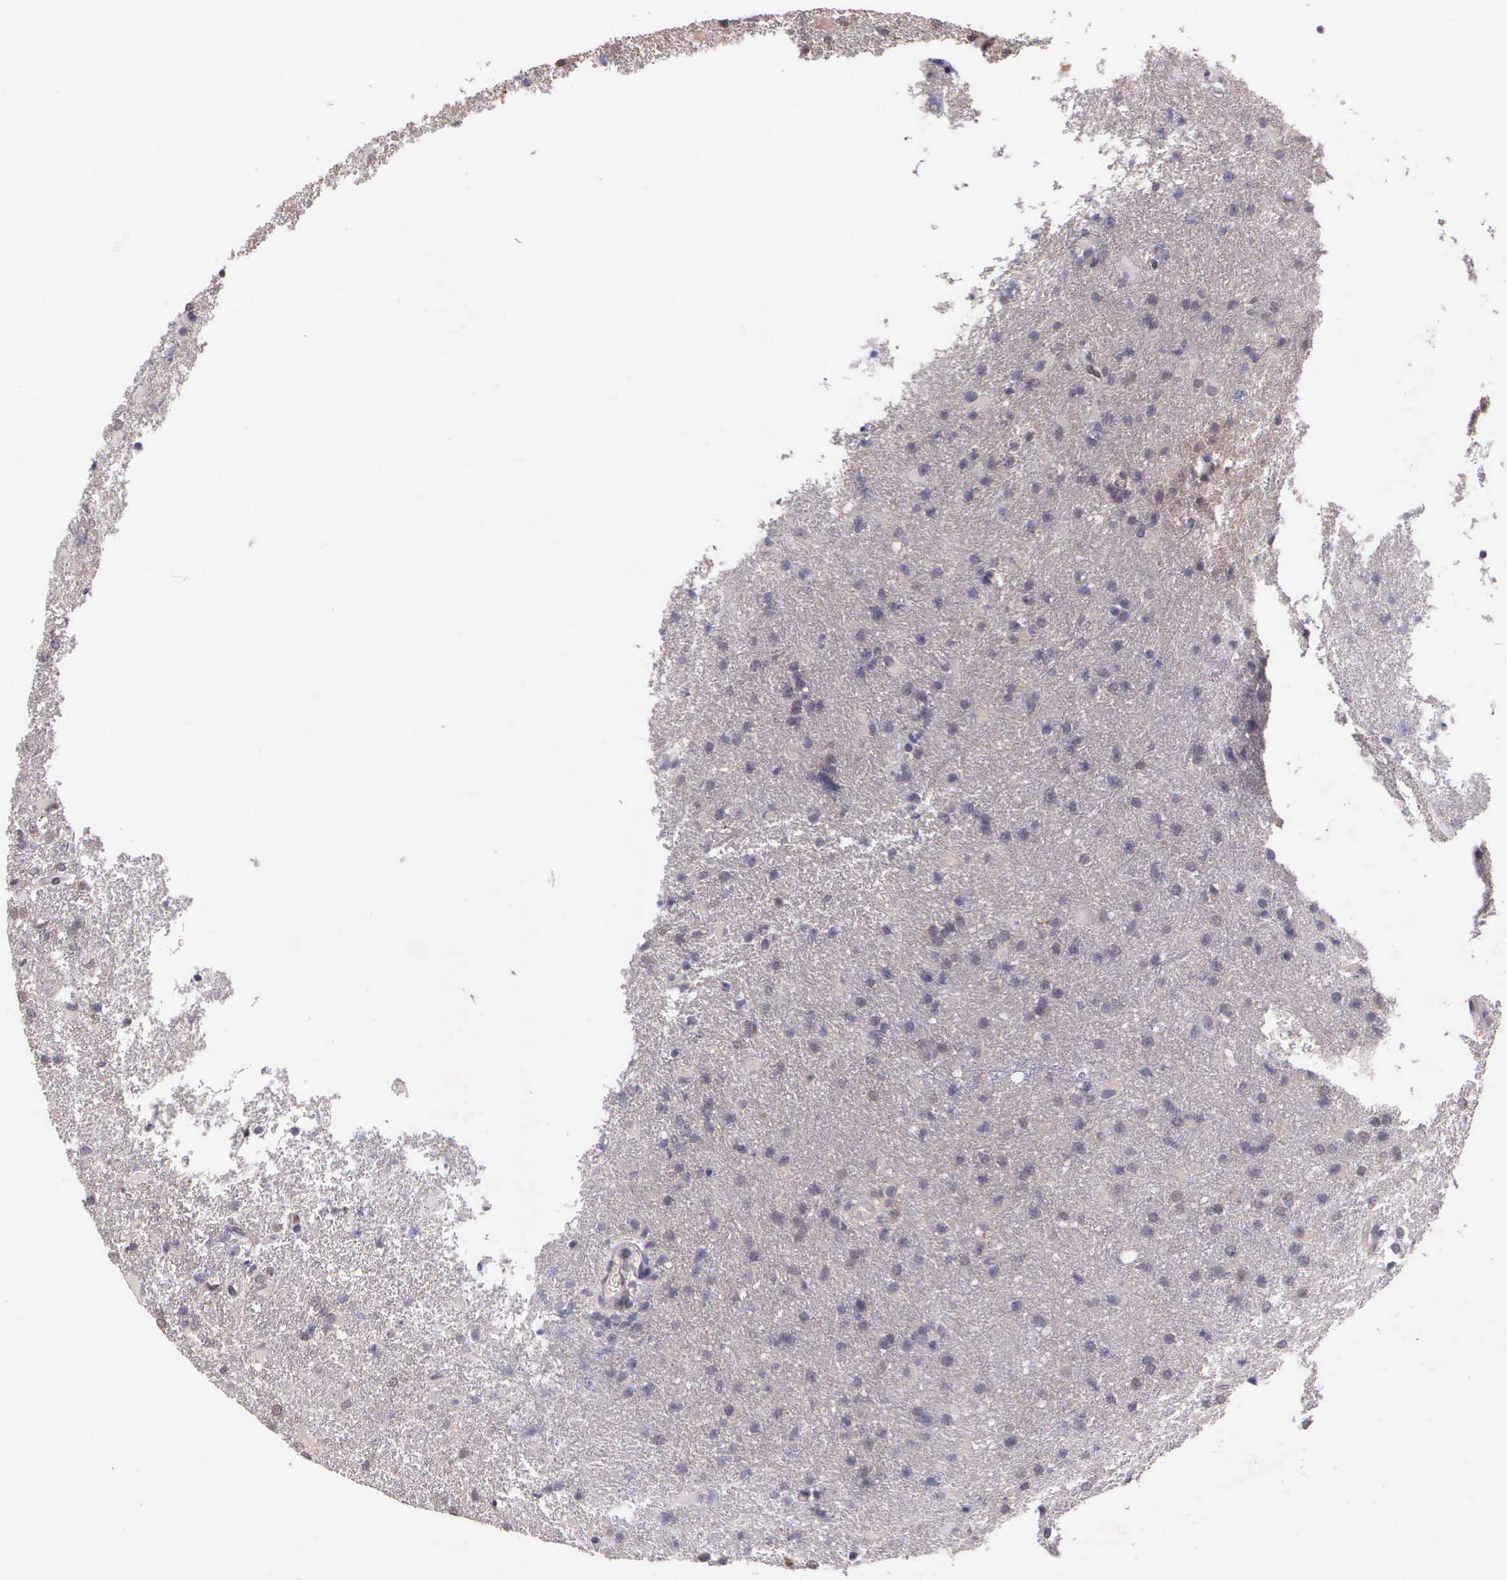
{"staining": {"intensity": "negative", "quantity": "none", "location": "none"}, "tissue": "glioma", "cell_type": "Tumor cells", "image_type": "cancer", "snomed": [{"axis": "morphology", "description": "Glioma, malignant, High grade"}, {"axis": "topography", "description": "Brain"}], "caption": "An image of malignant high-grade glioma stained for a protein reveals no brown staining in tumor cells.", "gene": "IGBP1", "patient": {"sex": "male", "age": 68}}